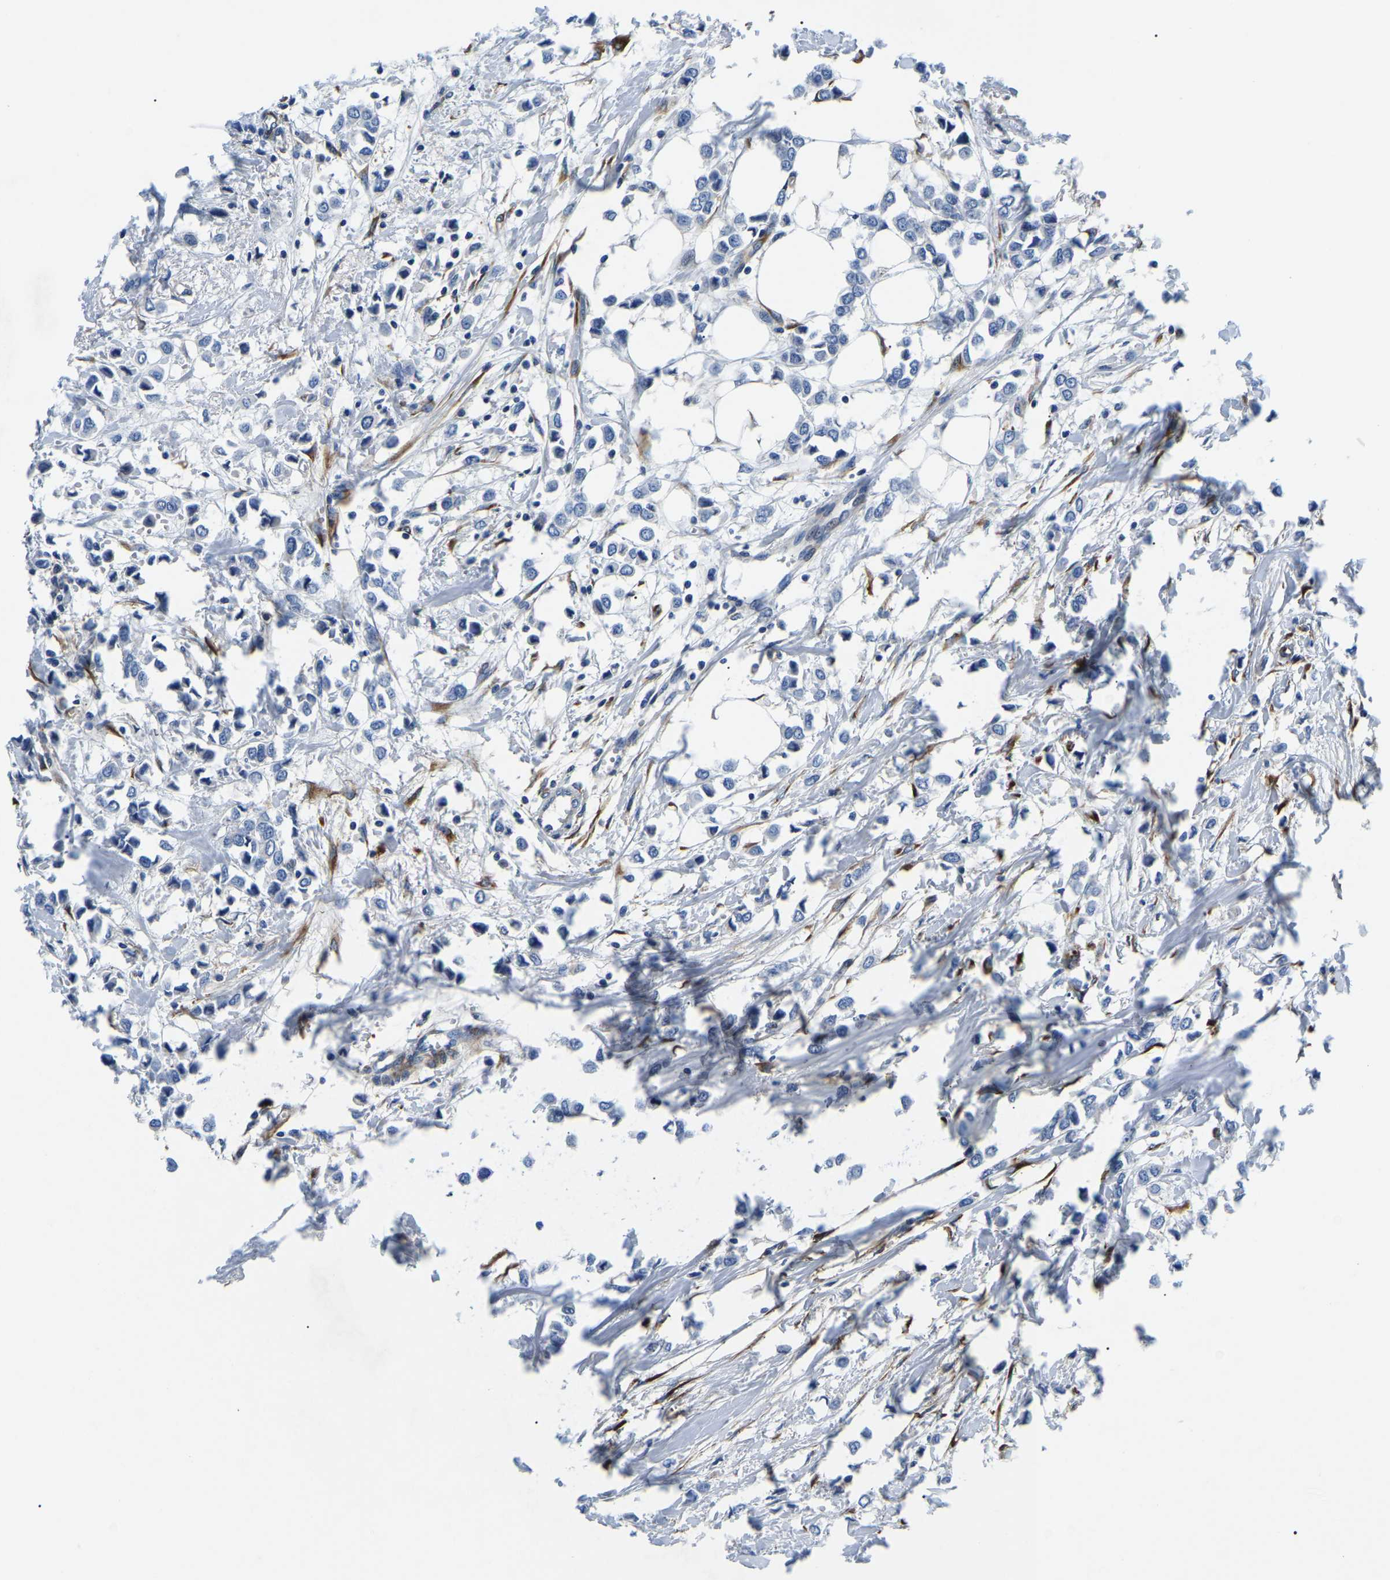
{"staining": {"intensity": "negative", "quantity": "none", "location": "none"}, "tissue": "breast cancer", "cell_type": "Tumor cells", "image_type": "cancer", "snomed": [{"axis": "morphology", "description": "Lobular carcinoma"}, {"axis": "topography", "description": "Breast"}], "caption": "Tumor cells show no significant expression in lobular carcinoma (breast). (IHC, brightfield microscopy, high magnification).", "gene": "DUSP8", "patient": {"sex": "female", "age": 51}}